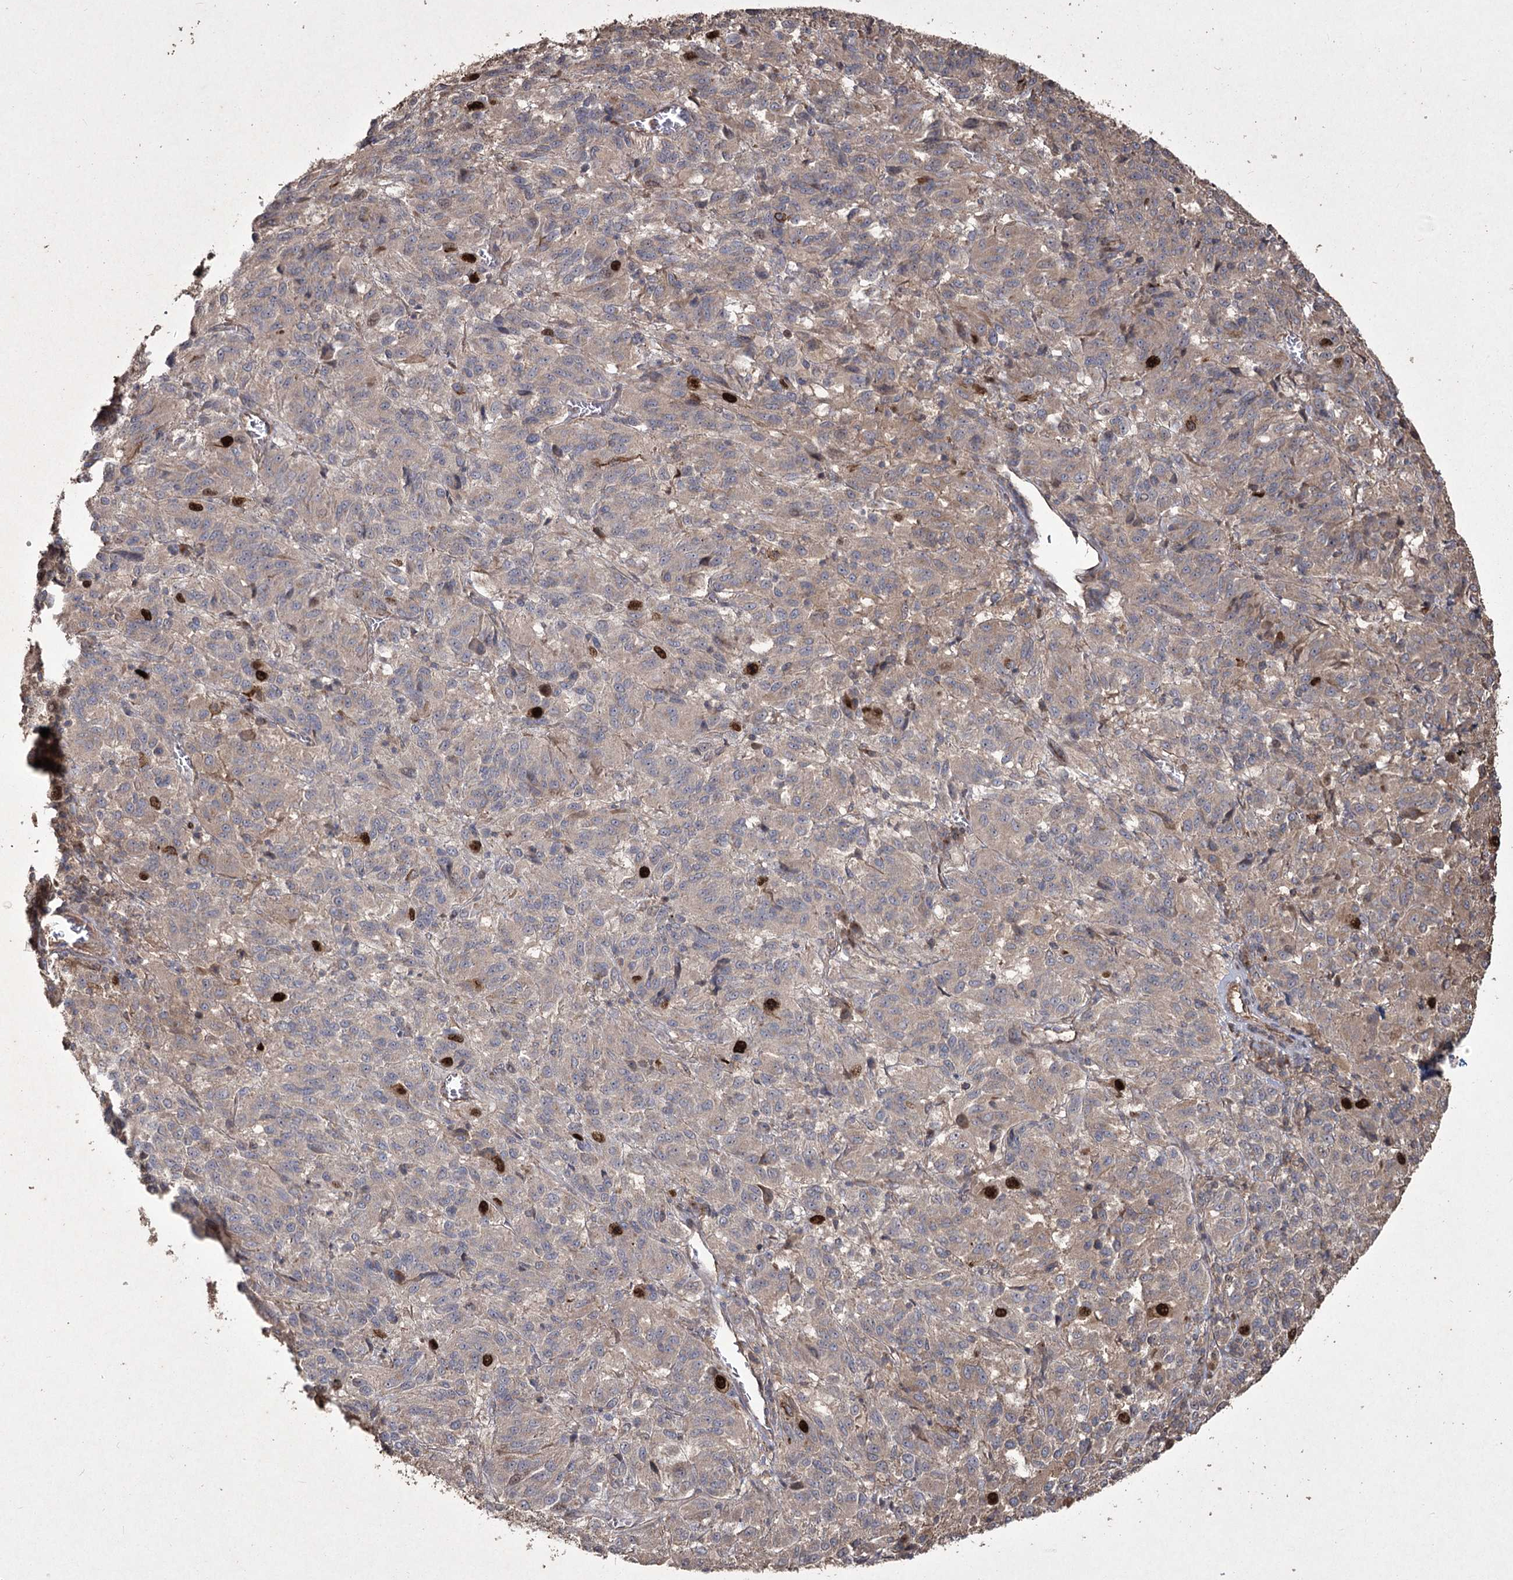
{"staining": {"intensity": "strong", "quantity": "<25%", "location": "nuclear"}, "tissue": "melanoma", "cell_type": "Tumor cells", "image_type": "cancer", "snomed": [{"axis": "morphology", "description": "Malignant melanoma, Metastatic site"}, {"axis": "topography", "description": "Lung"}], "caption": "High-magnification brightfield microscopy of melanoma stained with DAB (3,3'-diaminobenzidine) (brown) and counterstained with hematoxylin (blue). tumor cells exhibit strong nuclear positivity is present in approximately<25% of cells.", "gene": "PRC1", "patient": {"sex": "male", "age": 64}}